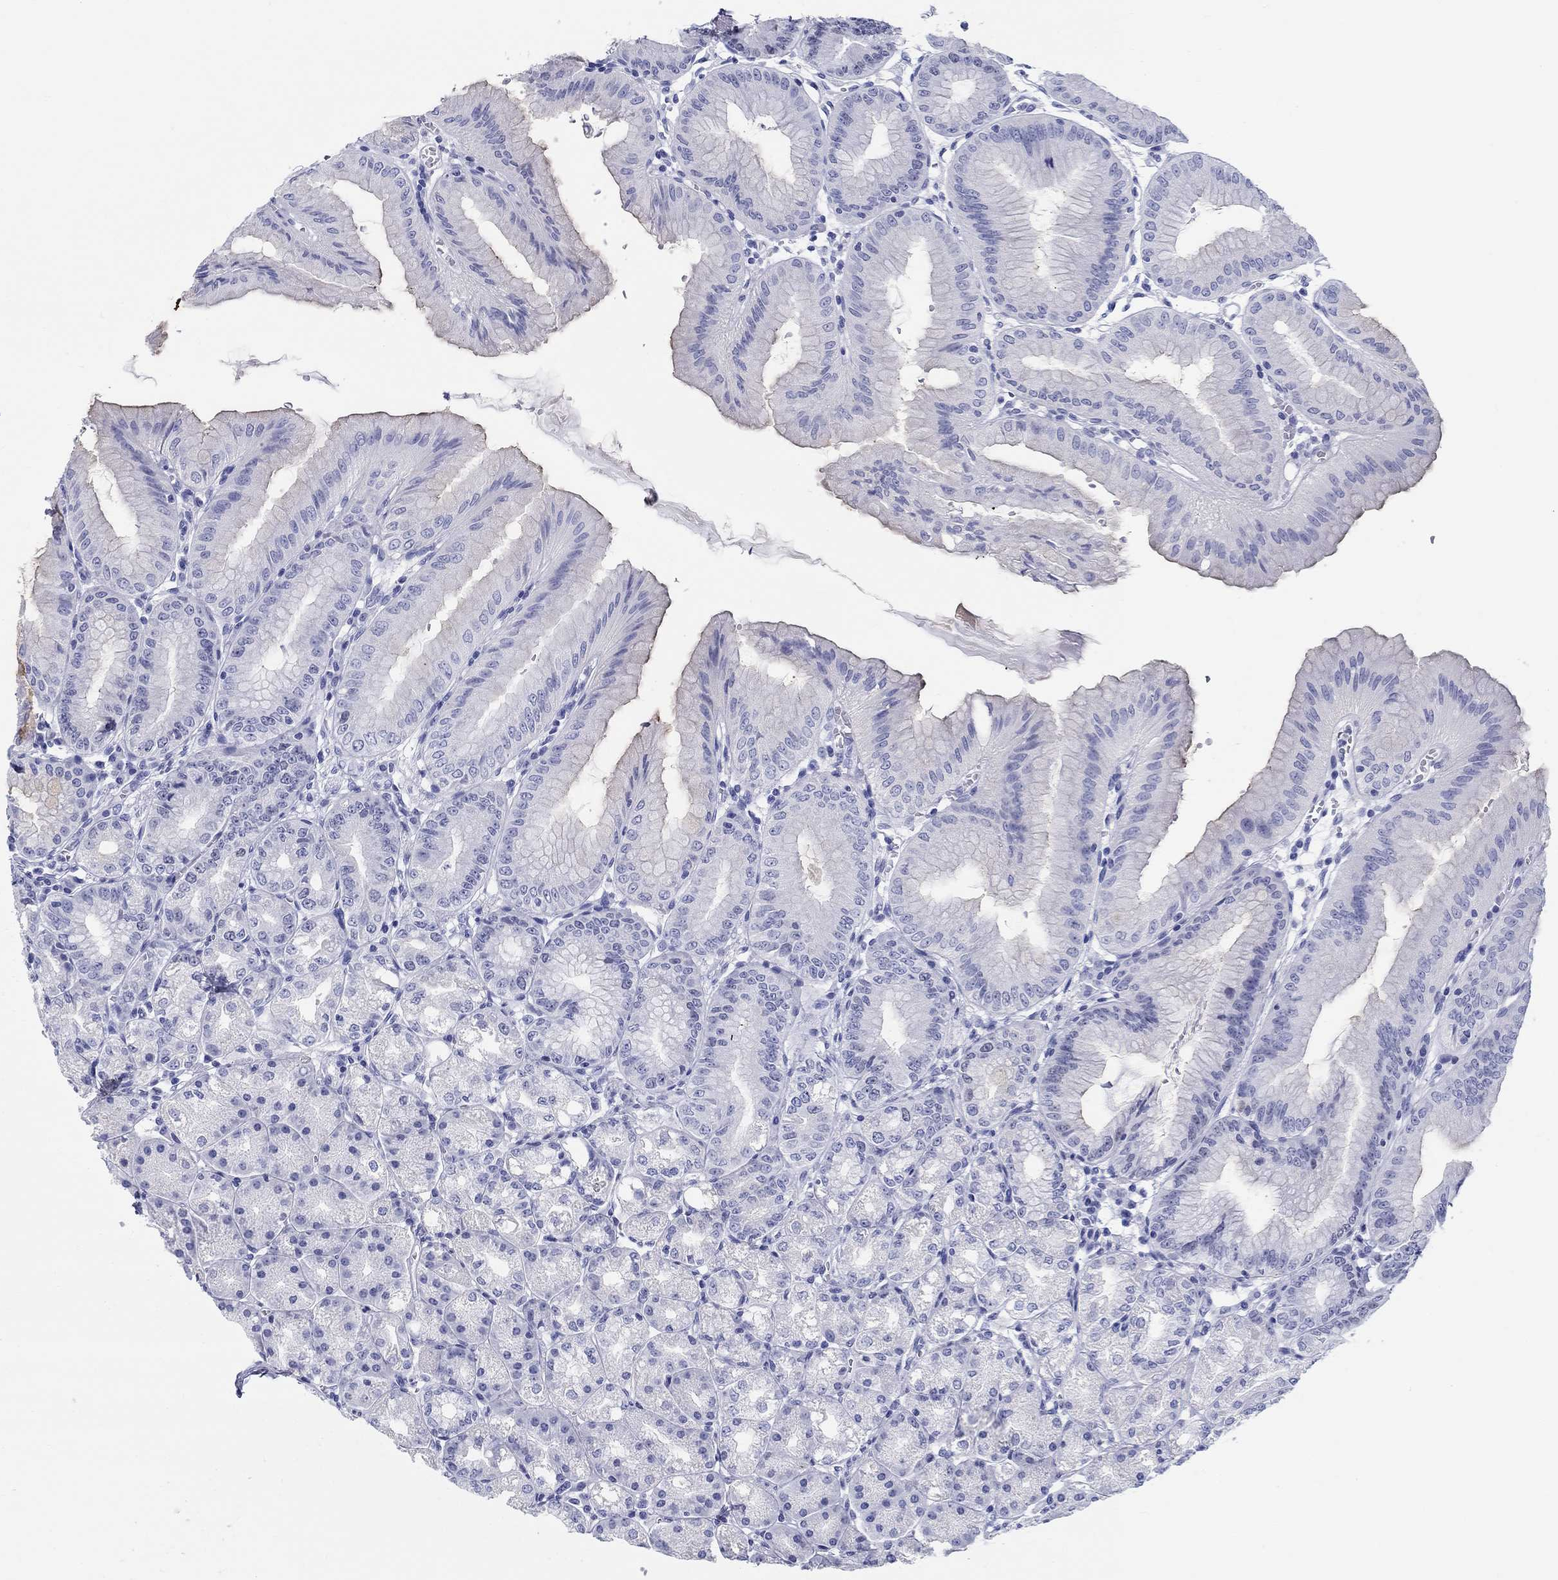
{"staining": {"intensity": "negative", "quantity": "none", "location": "none"}, "tissue": "stomach", "cell_type": "Glandular cells", "image_type": "normal", "snomed": [{"axis": "morphology", "description": "Normal tissue, NOS"}, {"axis": "topography", "description": "Stomach"}], "caption": "This photomicrograph is of unremarkable stomach stained with immunohistochemistry to label a protein in brown with the nuclei are counter-stained blue. There is no positivity in glandular cells. (Brightfield microscopy of DAB (3,3'-diaminobenzidine) IHC at high magnification).", "gene": "LAMP5", "patient": {"sex": "male", "age": 71}}